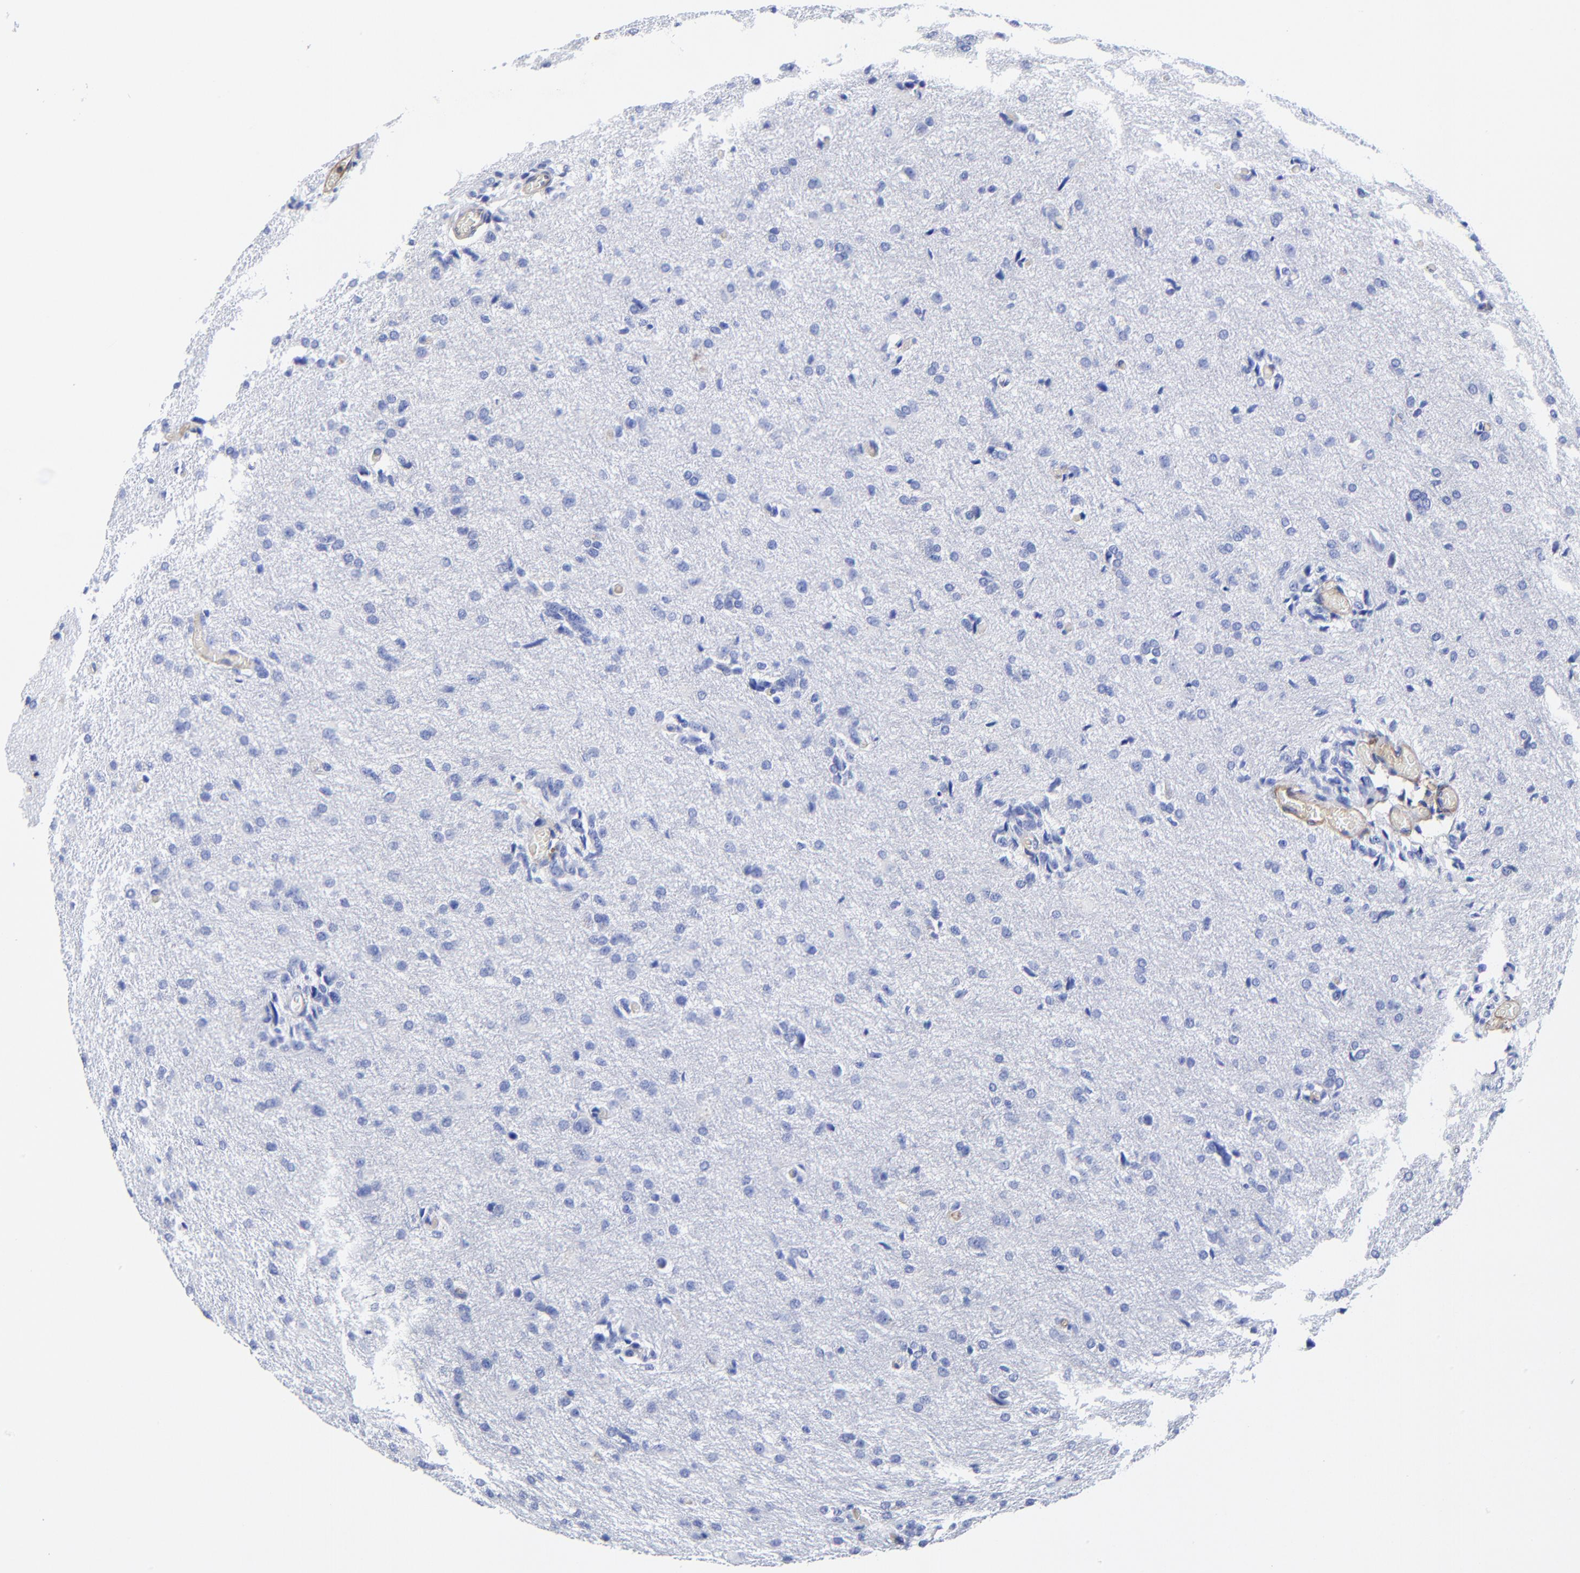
{"staining": {"intensity": "negative", "quantity": "none", "location": "none"}, "tissue": "glioma", "cell_type": "Tumor cells", "image_type": "cancer", "snomed": [{"axis": "morphology", "description": "Glioma, malignant, High grade"}, {"axis": "topography", "description": "Brain"}], "caption": "IHC of glioma displays no staining in tumor cells.", "gene": "TAGLN2", "patient": {"sex": "male", "age": 68}}